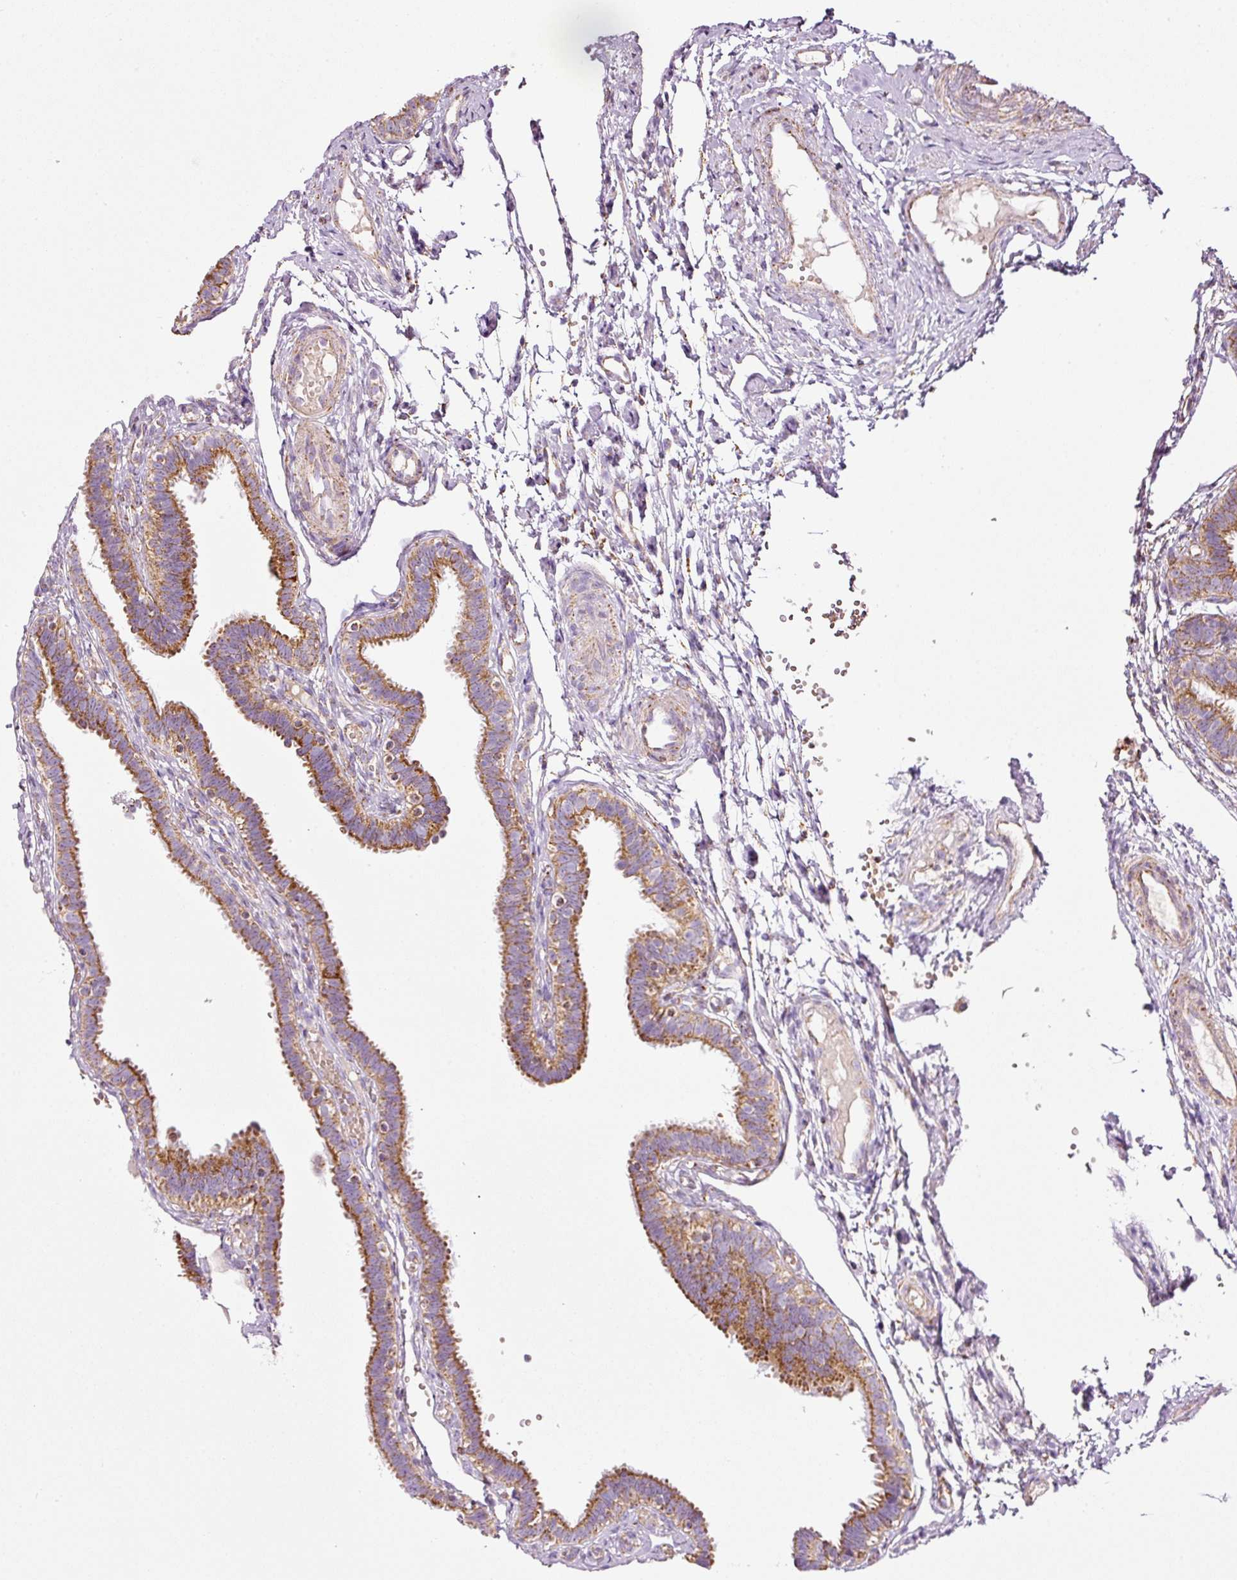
{"staining": {"intensity": "moderate", "quantity": ">75%", "location": "cytoplasmic/membranous"}, "tissue": "fallopian tube", "cell_type": "Glandular cells", "image_type": "normal", "snomed": [{"axis": "morphology", "description": "Normal tissue, NOS"}, {"axis": "topography", "description": "Fallopian tube"}], "caption": "The micrograph shows a brown stain indicating the presence of a protein in the cytoplasmic/membranous of glandular cells in fallopian tube. (DAB (3,3'-diaminobenzidine) IHC with brightfield microscopy, high magnification).", "gene": "SDHA", "patient": {"sex": "female", "age": 37}}